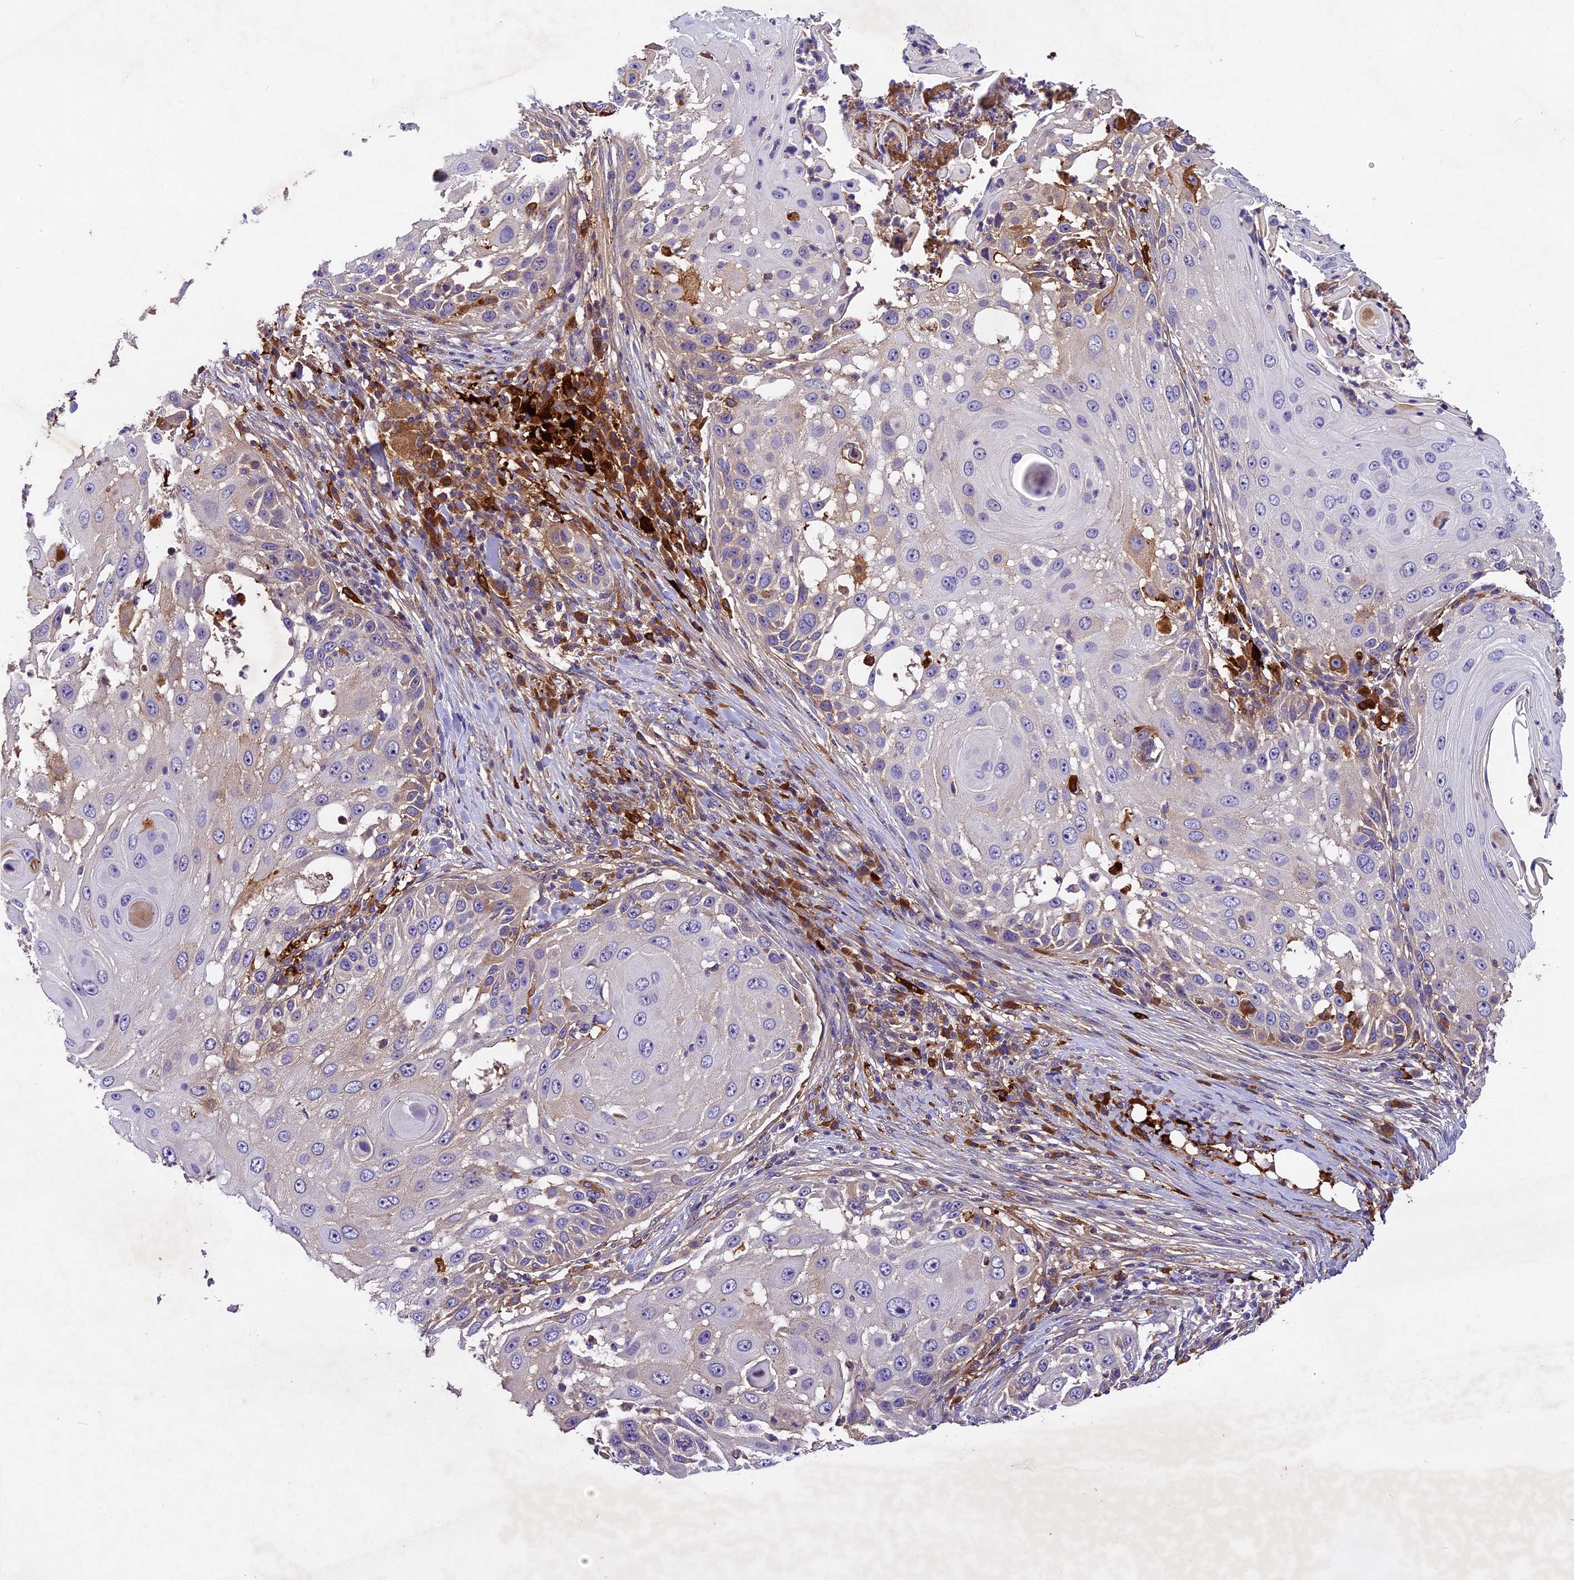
{"staining": {"intensity": "negative", "quantity": "none", "location": "none"}, "tissue": "skin cancer", "cell_type": "Tumor cells", "image_type": "cancer", "snomed": [{"axis": "morphology", "description": "Squamous cell carcinoma, NOS"}, {"axis": "topography", "description": "Skin"}], "caption": "Tumor cells show no significant positivity in squamous cell carcinoma (skin).", "gene": "CILP2", "patient": {"sex": "female", "age": 44}}